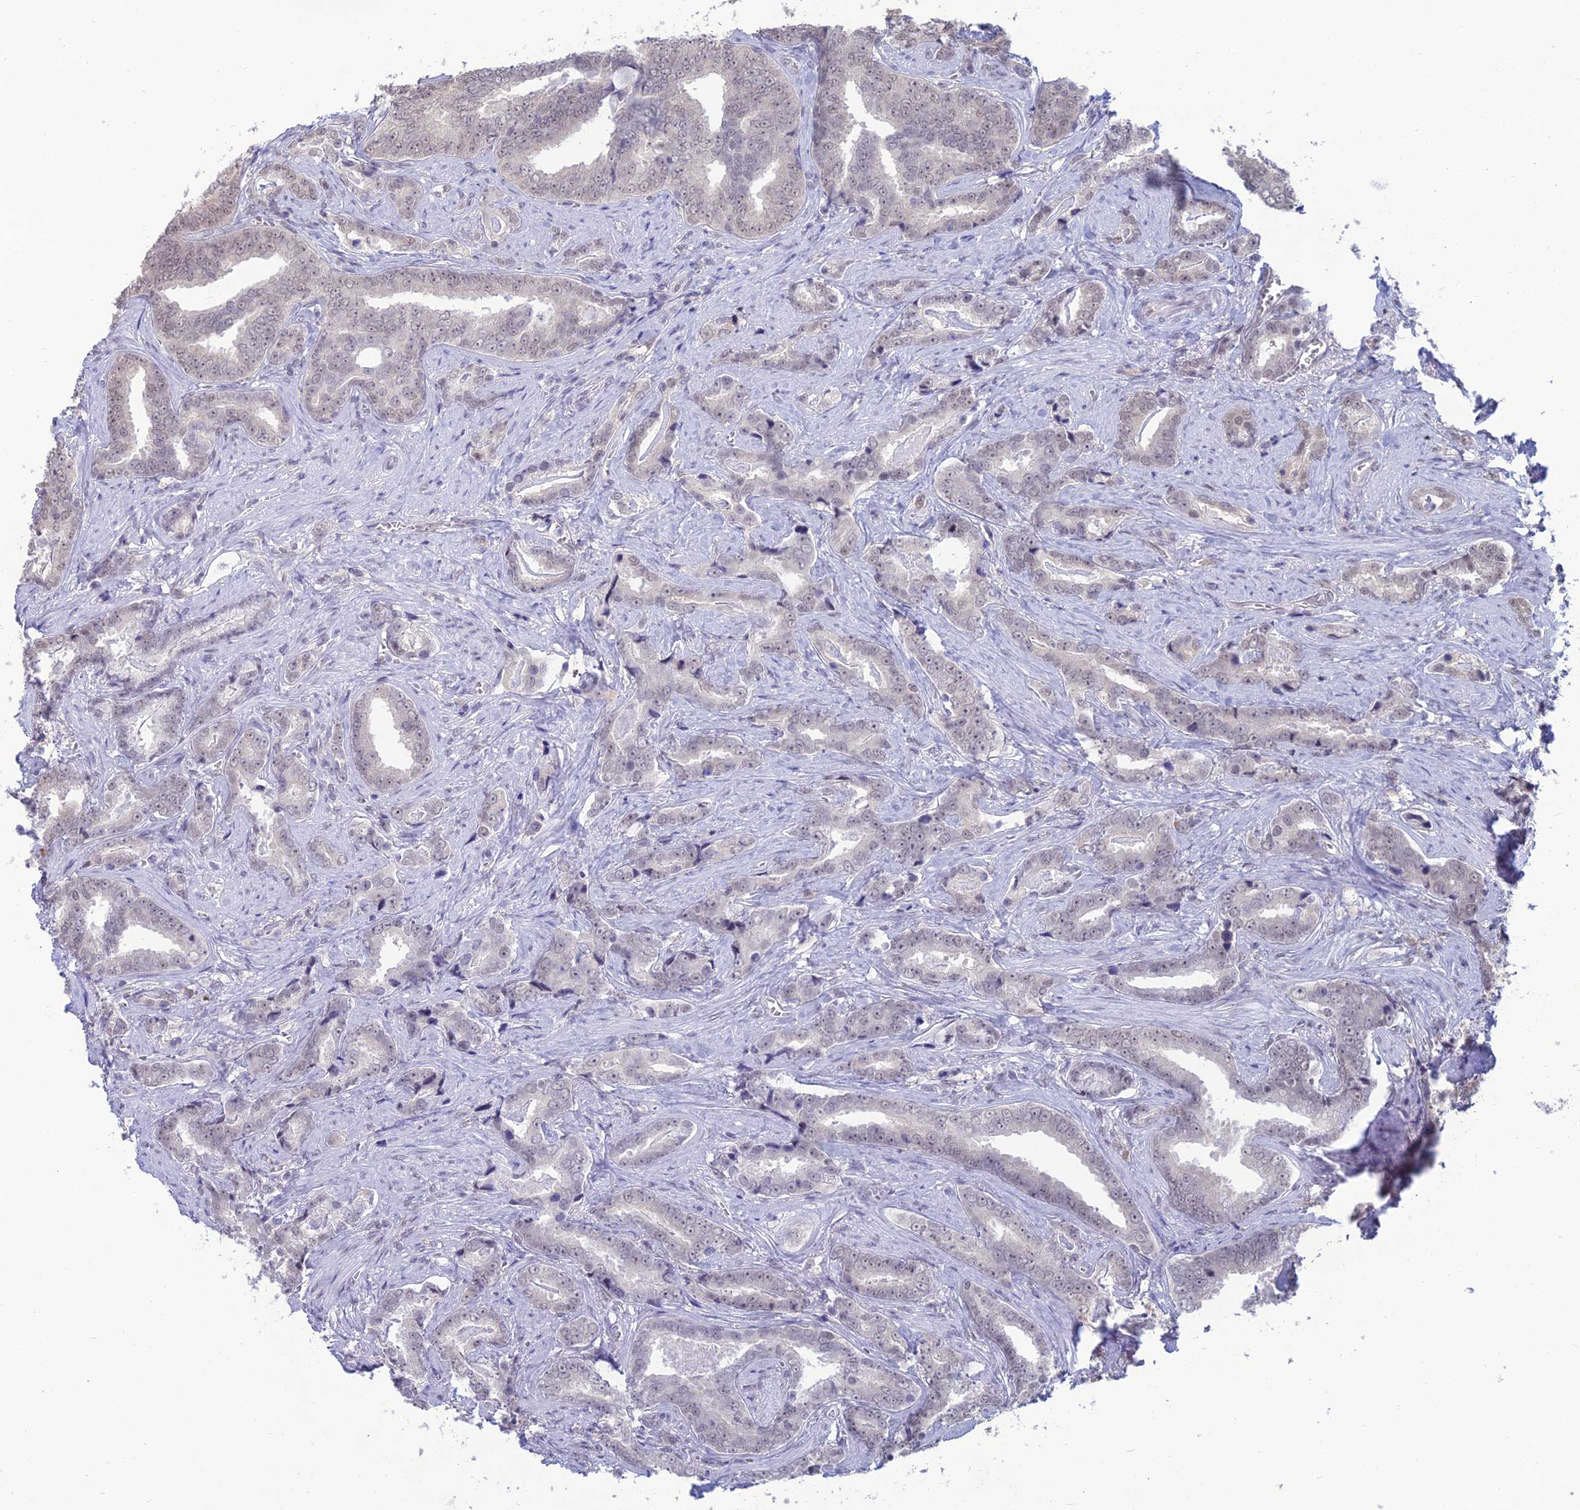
{"staining": {"intensity": "negative", "quantity": "none", "location": "none"}, "tissue": "prostate cancer", "cell_type": "Tumor cells", "image_type": "cancer", "snomed": [{"axis": "morphology", "description": "Adenocarcinoma, High grade"}, {"axis": "topography", "description": "Prostate"}], "caption": "Prostate cancer (adenocarcinoma (high-grade)) was stained to show a protein in brown. There is no significant staining in tumor cells. (DAB (3,3'-diaminobenzidine) immunohistochemistry (IHC) visualized using brightfield microscopy, high magnification).", "gene": "SRSF7", "patient": {"sex": "male", "age": 67}}